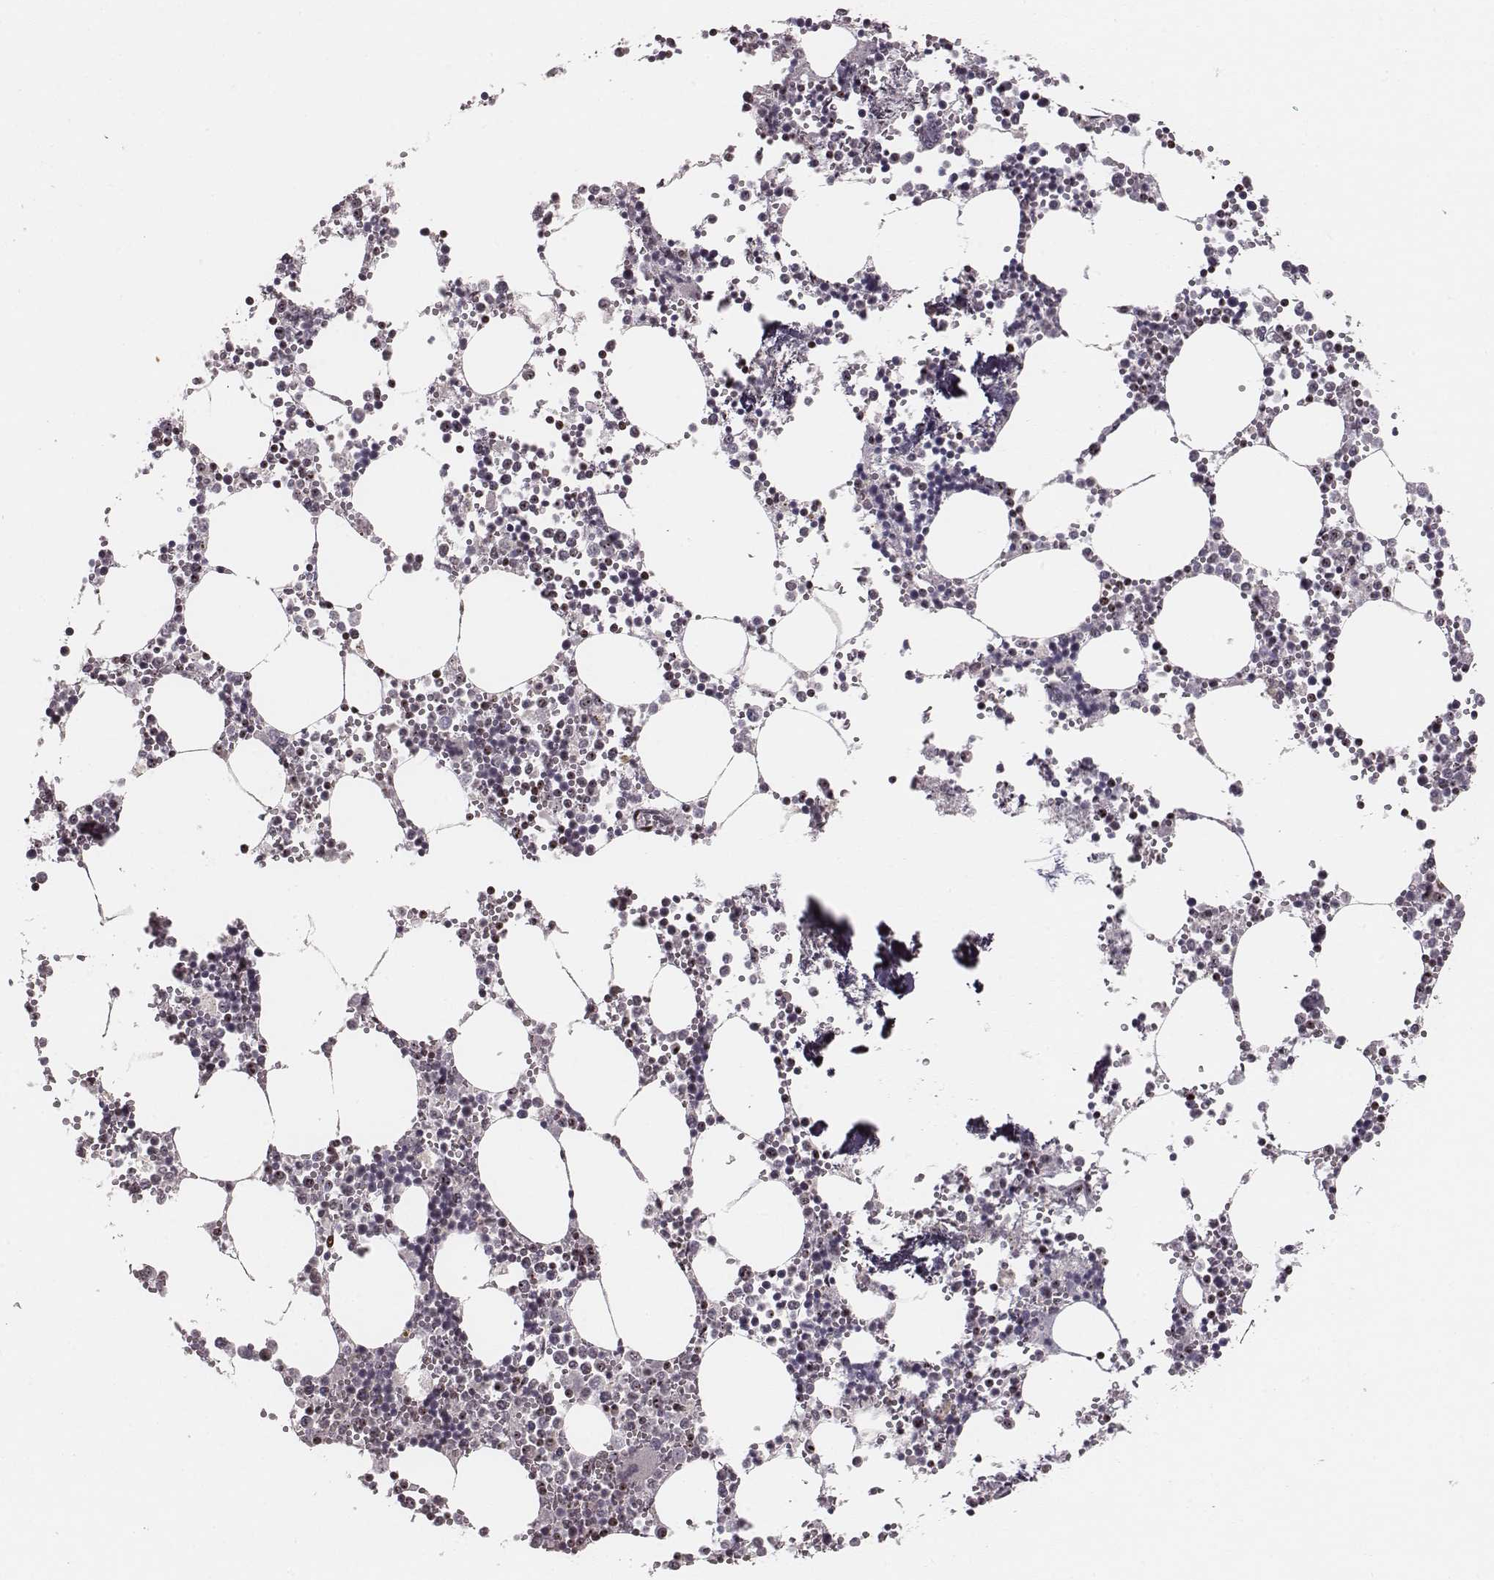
{"staining": {"intensity": "moderate", "quantity": "<25%", "location": "nuclear"}, "tissue": "bone marrow", "cell_type": "Hematopoietic cells", "image_type": "normal", "snomed": [{"axis": "morphology", "description": "Normal tissue, NOS"}, {"axis": "topography", "description": "Bone marrow"}], "caption": "The histopathology image displays immunohistochemical staining of normal bone marrow. There is moderate nuclear expression is identified in about <25% of hematopoietic cells.", "gene": "NOP56", "patient": {"sex": "male", "age": 54}}